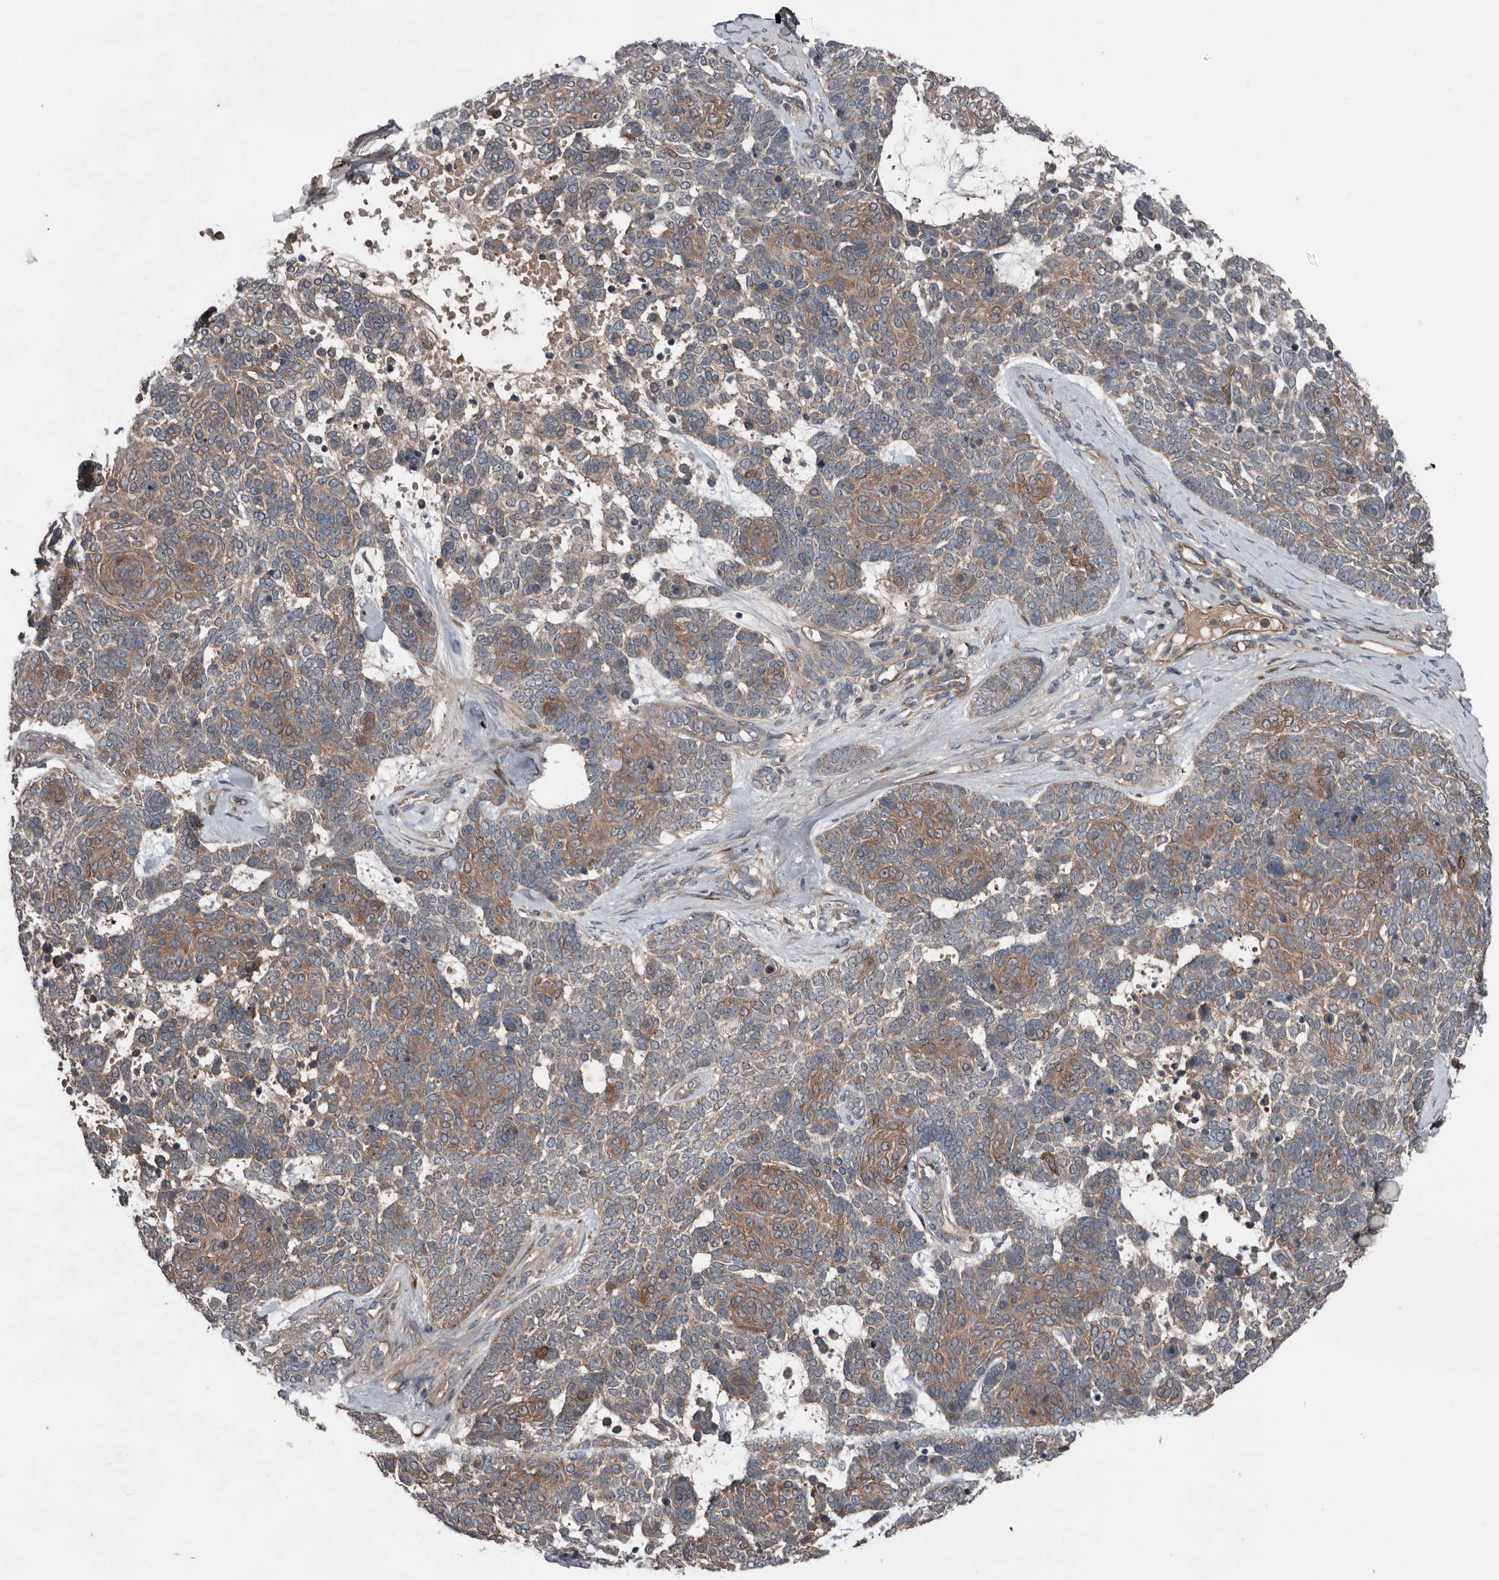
{"staining": {"intensity": "moderate", "quantity": "25%-75%", "location": "cytoplasmic/membranous"}, "tissue": "skin cancer", "cell_type": "Tumor cells", "image_type": "cancer", "snomed": [{"axis": "morphology", "description": "Basal cell carcinoma"}, {"axis": "topography", "description": "Skin"}], "caption": "Immunohistochemistry (IHC) image of basal cell carcinoma (skin) stained for a protein (brown), which exhibits medium levels of moderate cytoplasmic/membranous positivity in about 25%-75% of tumor cells.", "gene": "DNAJB4", "patient": {"sex": "female", "age": 81}}